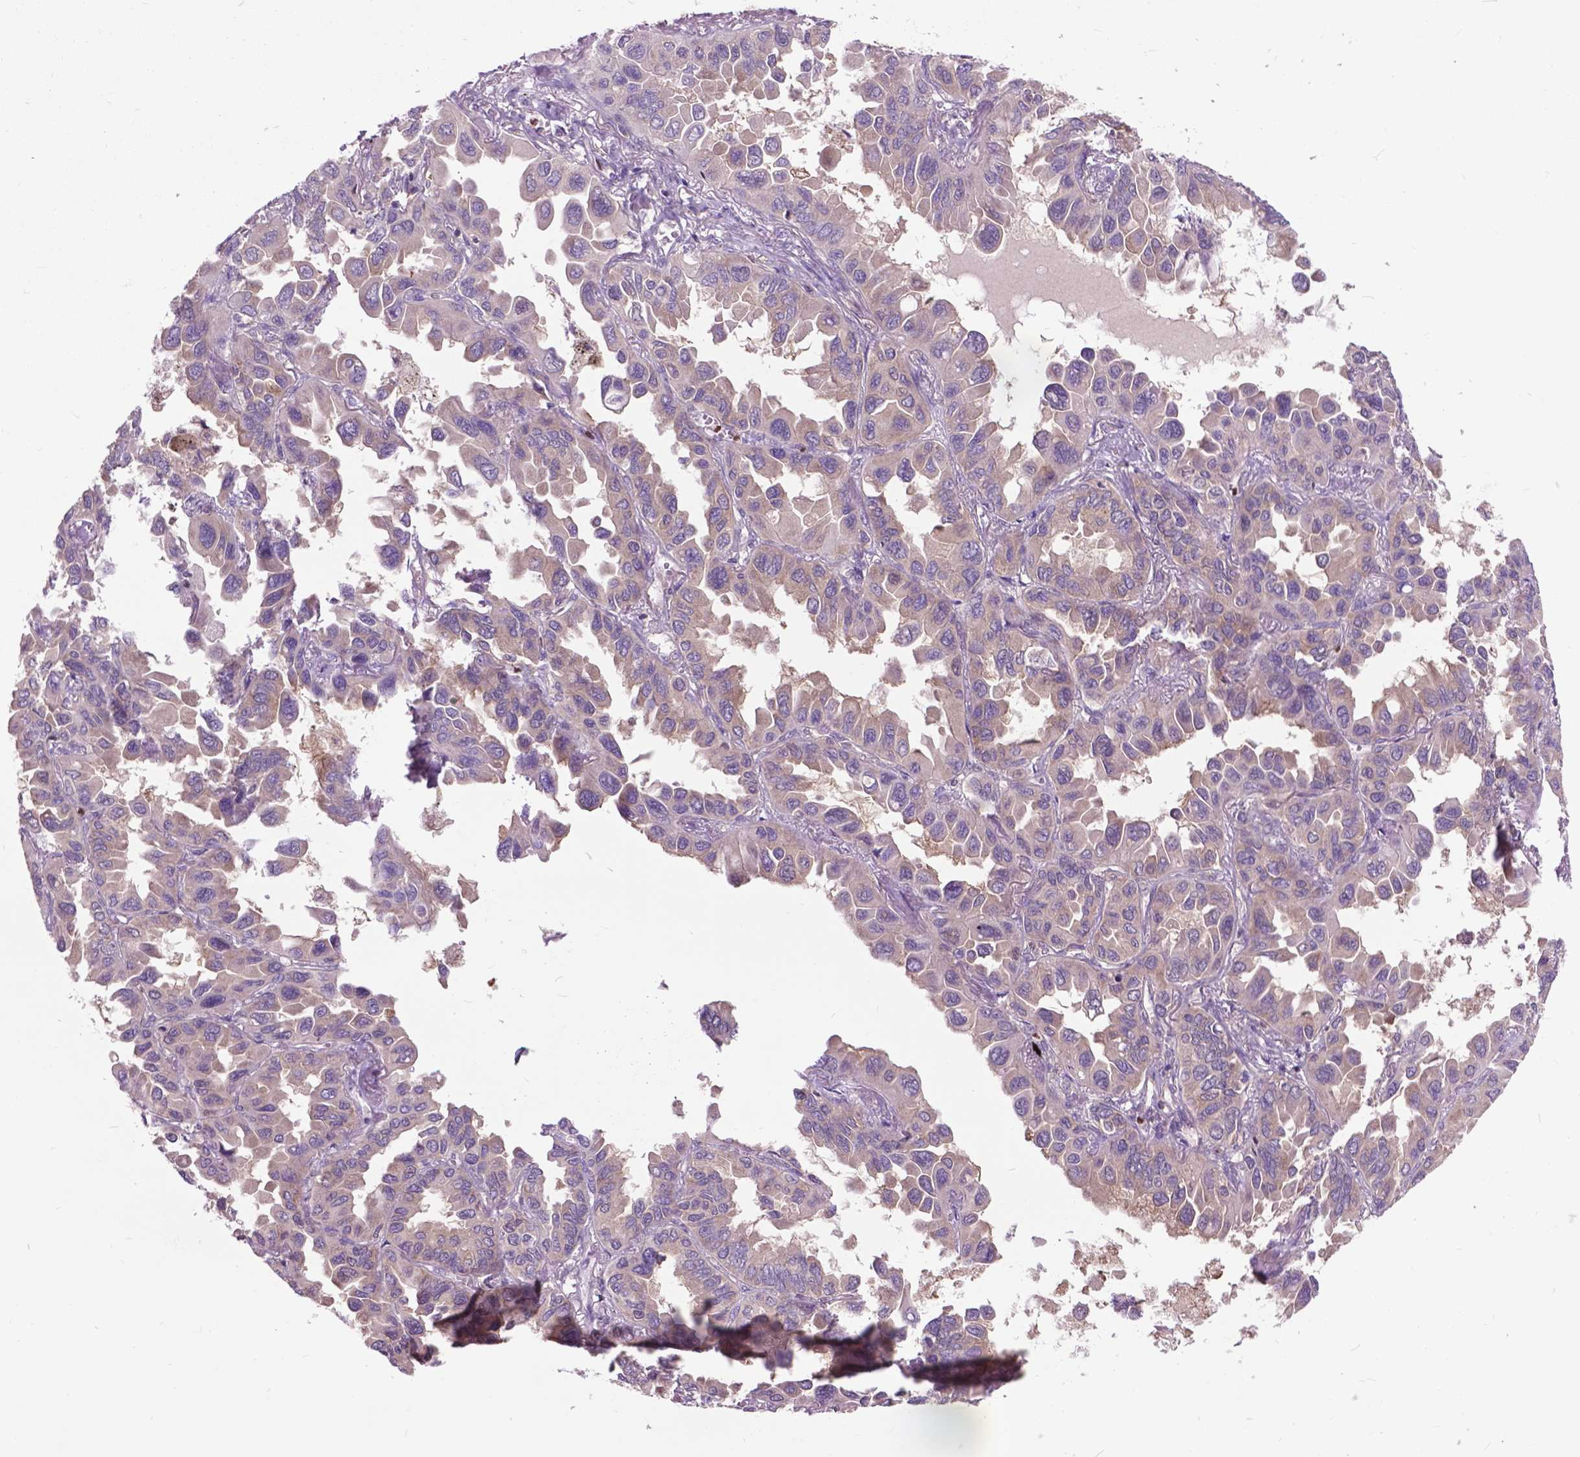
{"staining": {"intensity": "weak", "quantity": "25%-75%", "location": "cytoplasmic/membranous"}, "tissue": "lung cancer", "cell_type": "Tumor cells", "image_type": "cancer", "snomed": [{"axis": "morphology", "description": "Adenocarcinoma, NOS"}, {"axis": "topography", "description": "Lung"}], "caption": "Tumor cells demonstrate low levels of weak cytoplasmic/membranous expression in approximately 25%-75% of cells in lung adenocarcinoma. (Brightfield microscopy of DAB IHC at high magnification).", "gene": "ARAF", "patient": {"sex": "male", "age": 64}}